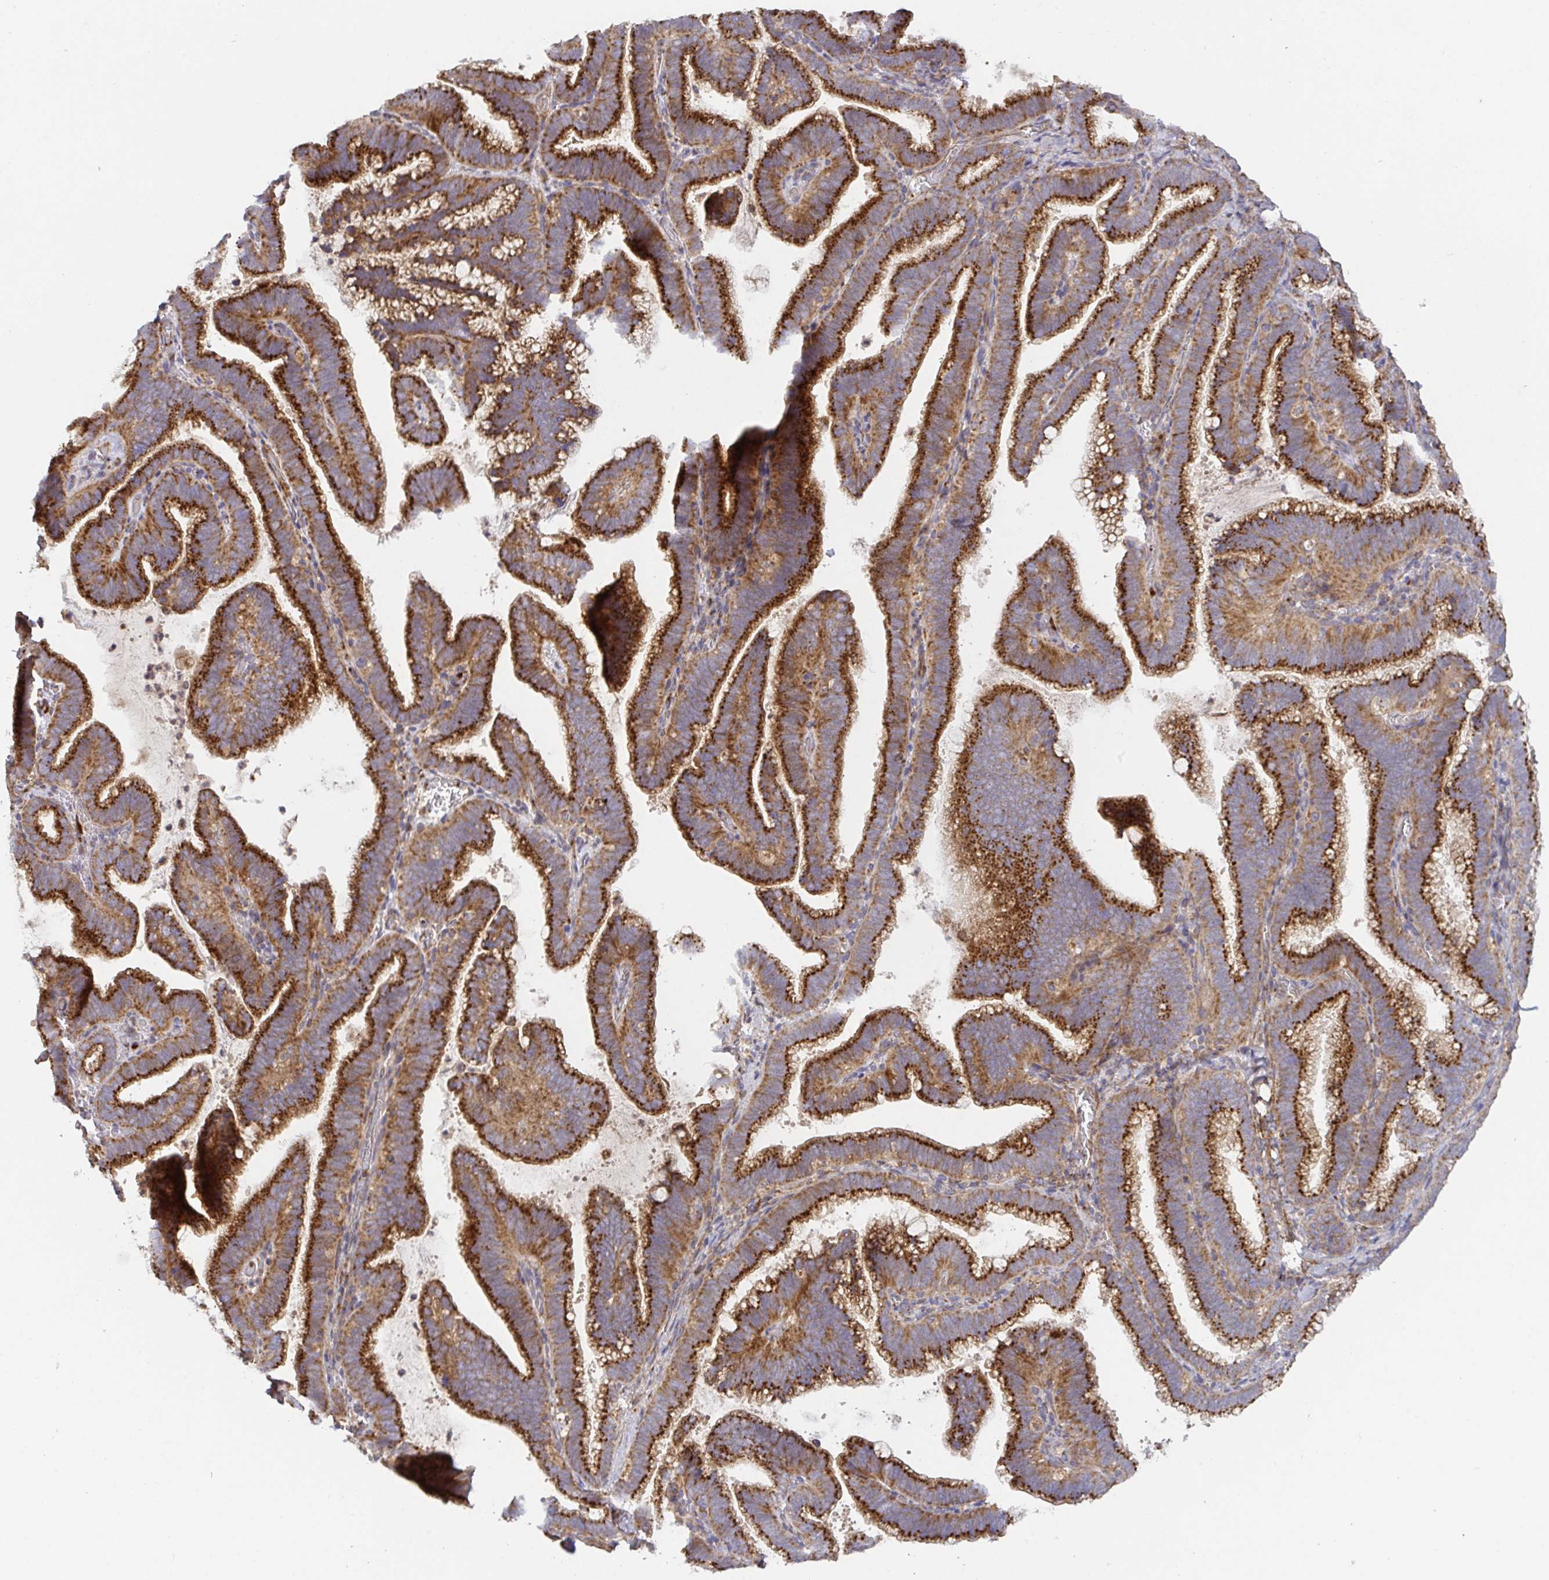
{"staining": {"intensity": "strong", "quantity": ">75%", "location": "cytoplasmic/membranous"}, "tissue": "cervical cancer", "cell_type": "Tumor cells", "image_type": "cancer", "snomed": [{"axis": "morphology", "description": "Adenocarcinoma, NOS"}, {"axis": "topography", "description": "Cervix"}], "caption": "Protein staining of cervical cancer (adenocarcinoma) tissue exhibits strong cytoplasmic/membranous expression in approximately >75% of tumor cells.", "gene": "TM9SF4", "patient": {"sex": "female", "age": 61}}